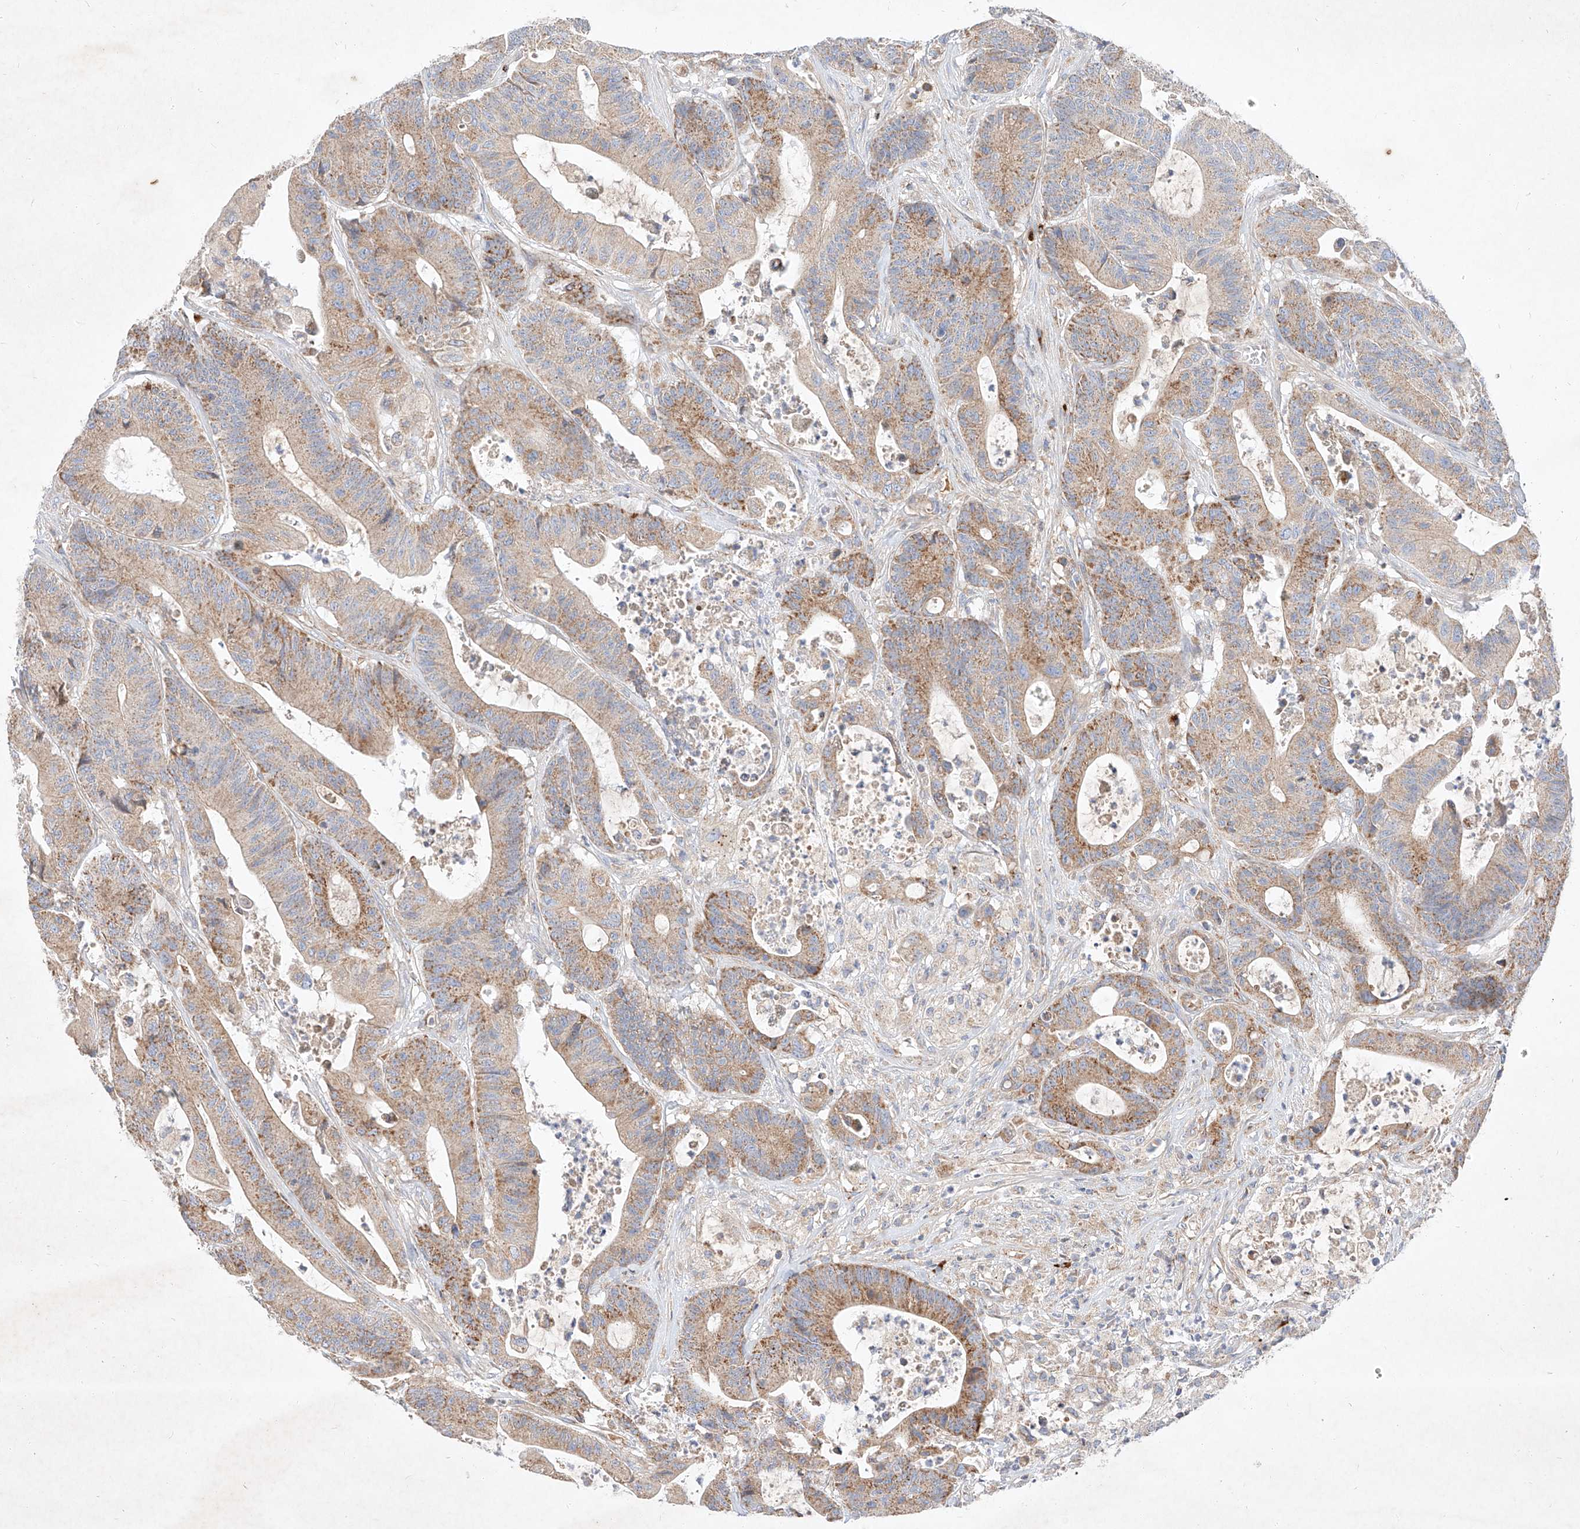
{"staining": {"intensity": "moderate", "quantity": ">75%", "location": "cytoplasmic/membranous"}, "tissue": "colorectal cancer", "cell_type": "Tumor cells", "image_type": "cancer", "snomed": [{"axis": "morphology", "description": "Adenocarcinoma, NOS"}, {"axis": "topography", "description": "Colon"}], "caption": "Human colorectal adenocarcinoma stained with a brown dye demonstrates moderate cytoplasmic/membranous positive staining in approximately >75% of tumor cells.", "gene": "OSGEPL1", "patient": {"sex": "female", "age": 84}}